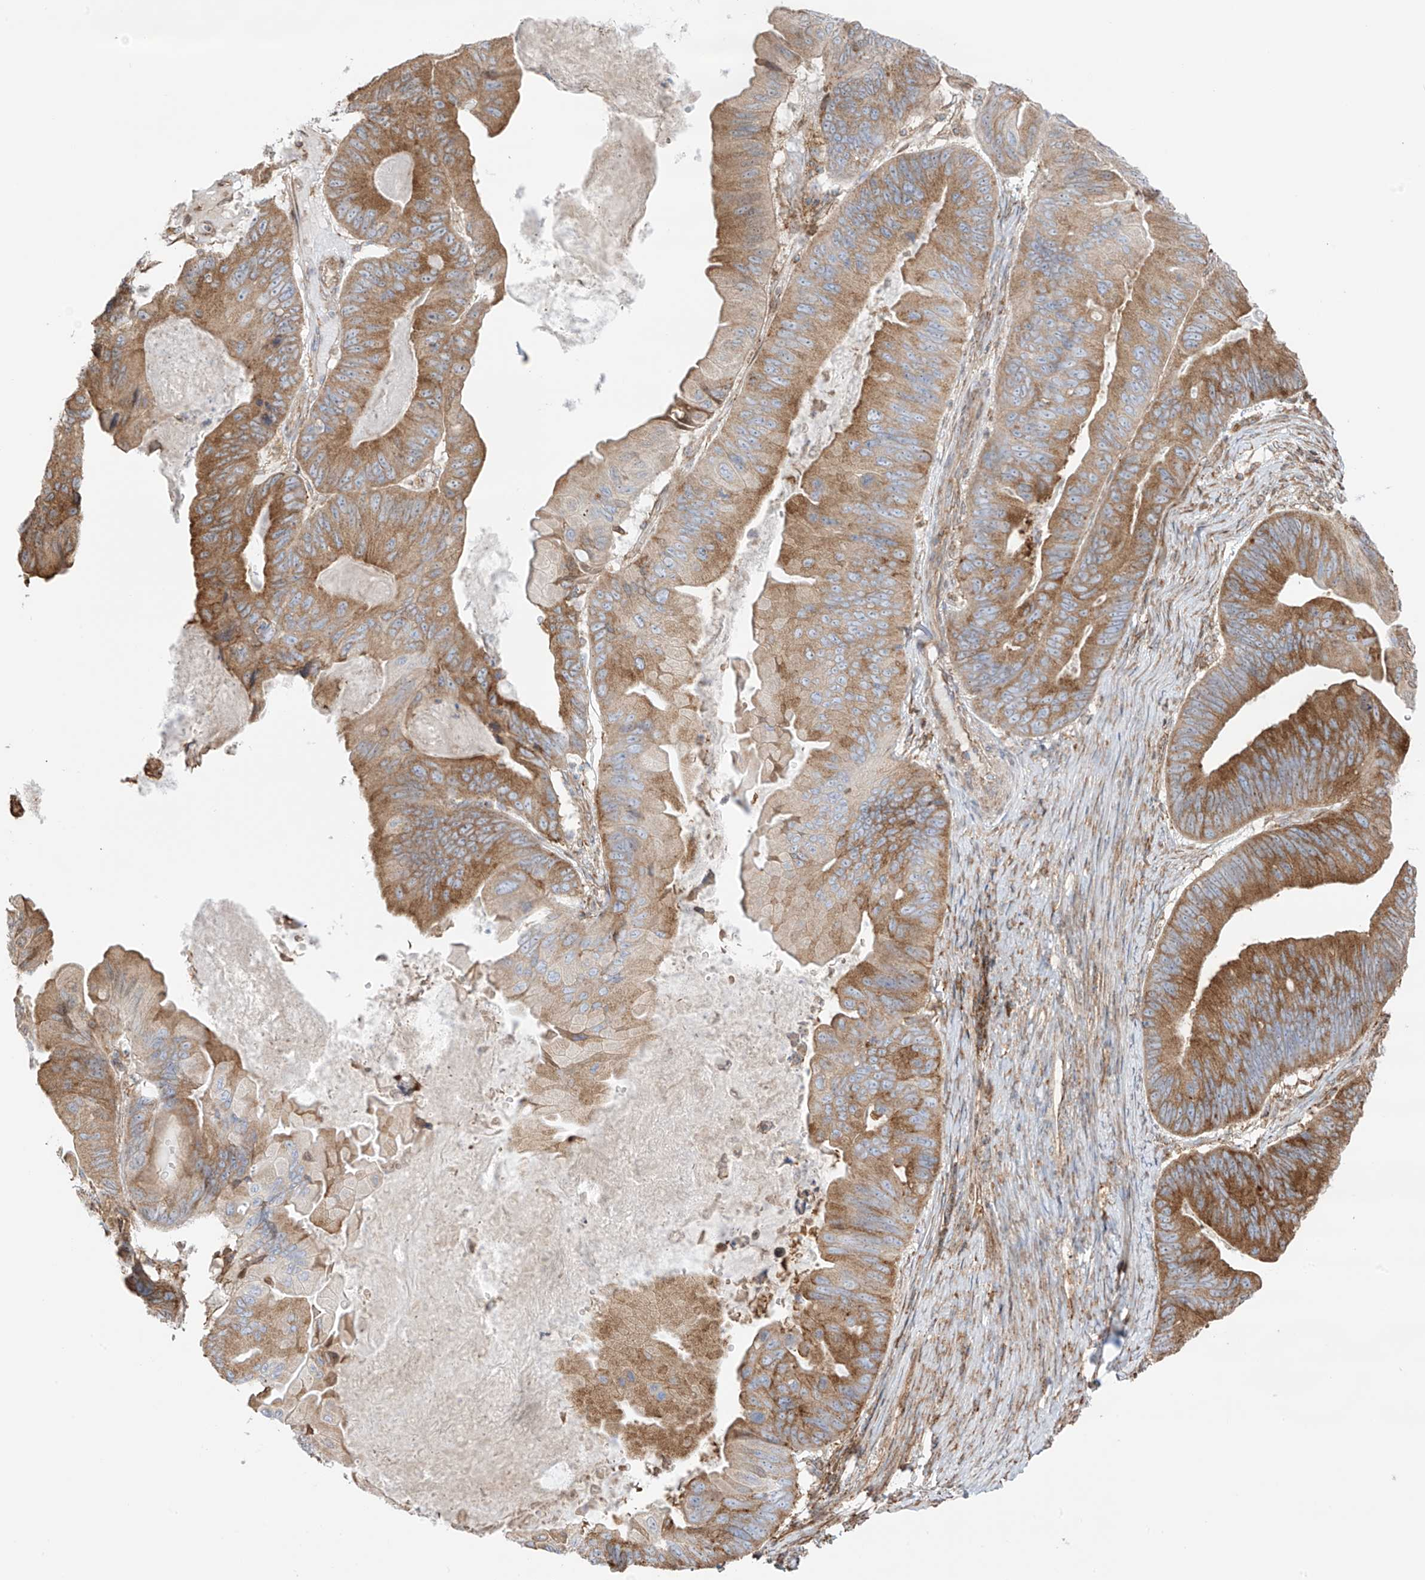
{"staining": {"intensity": "strong", "quantity": ">75%", "location": "cytoplasmic/membranous"}, "tissue": "ovarian cancer", "cell_type": "Tumor cells", "image_type": "cancer", "snomed": [{"axis": "morphology", "description": "Cystadenocarcinoma, mucinous, NOS"}, {"axis": "topography", "description": "Ovary"}], "caption": "High-power microscopy captured an immunohistochemistry histopathology image of ovarian mucinous cystadenocarcinoma, revealing strong cytoplasmic/membranous positivity in about >75% of tumor cells. (DAB (3,3'-diaminobenzidine) IHC with brightfield microscopy, high magnification).", "gene": "XKR3", "patient": {"sex": "female", "age": 61}}